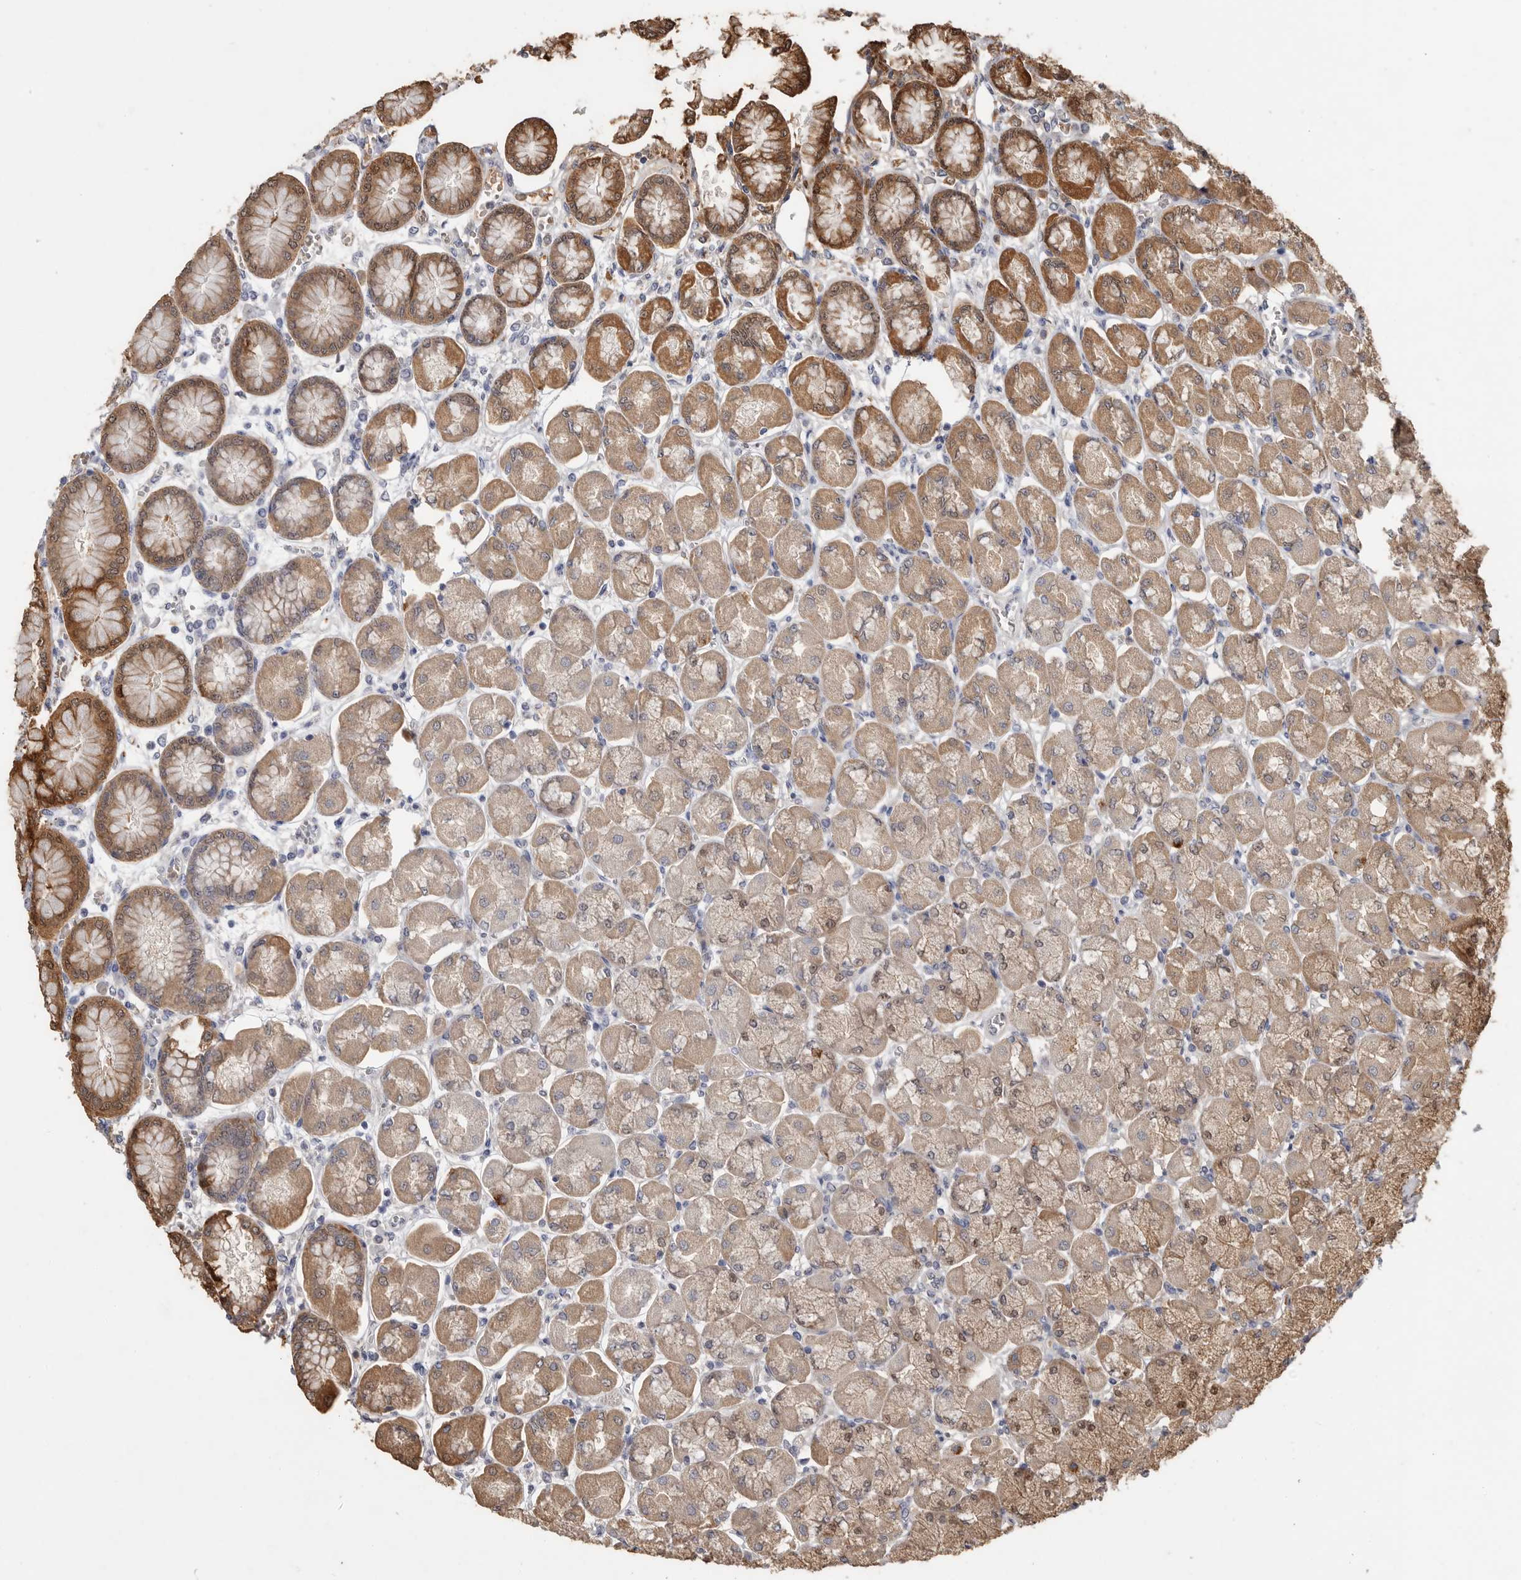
{"staining": {"intensity": "strong", "quantity": "25%-75%", "location": "cytoplasmic/membranous,nuclear"}, "tissue": "stomach", "cell_type": "Glandular cells", "image_type": "normal", "snomed": [{"axis": "morphology", "description": "Normal tissue, NOS"}, {"axis": "topography", "description": "Stomach, upper"}], "caption": "Immunohistochemistry (IHC) image of benign stomach: human stomach stained using immunohistochemistry (IHC) shows high levels of strong protein expression localized specifically in the cytoplasmic/membranous,nuclear of glandular cells, appearing as a cytoplasmic/membranous,nuclear brown color.", "gene": "VN1R4", "patient": {"sex": "female", "age": 56}}